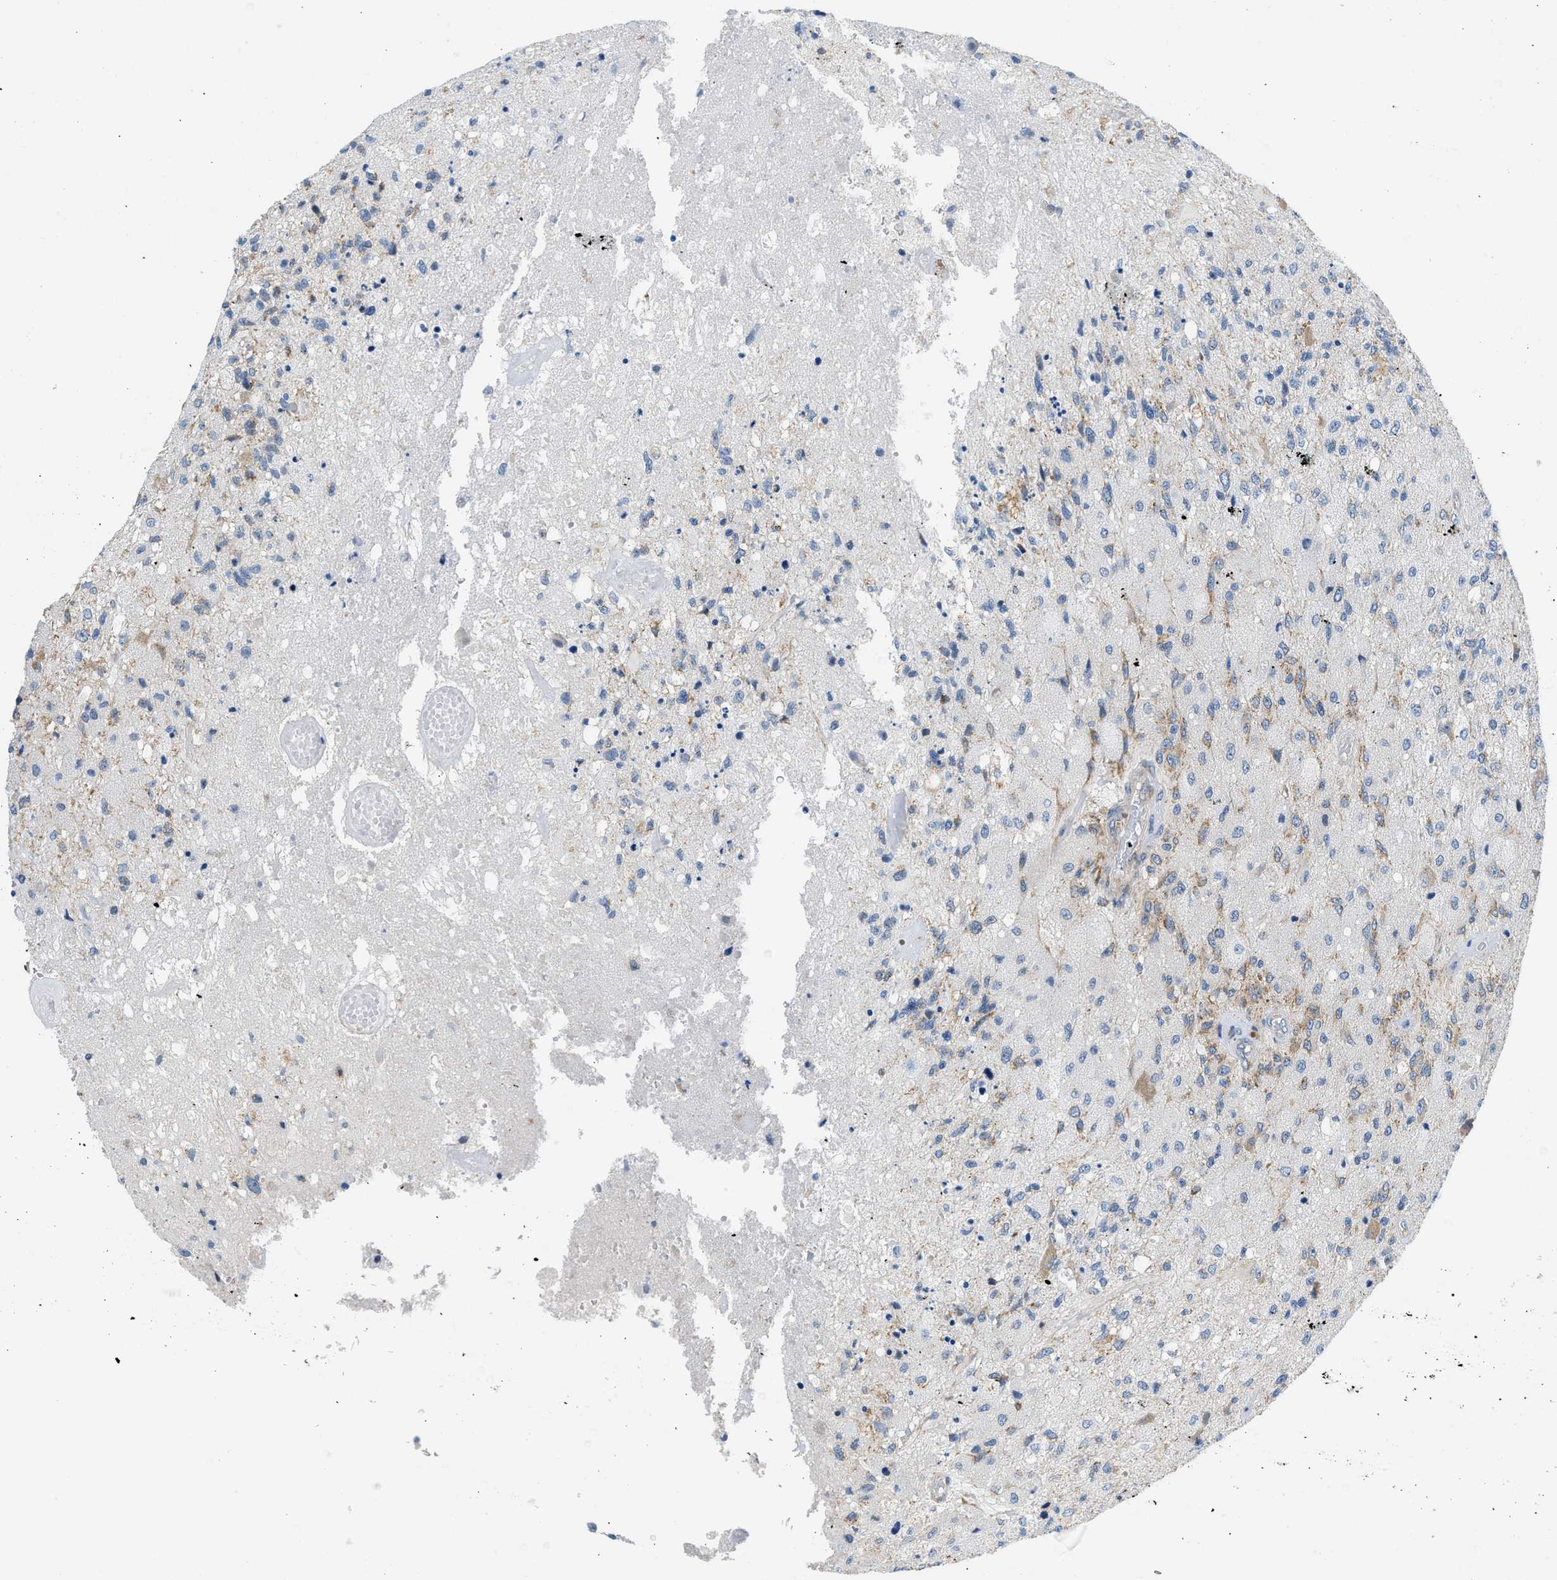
{"staining": {"intensity": "moderate", "quantity": "<25%", "location": "cytoplasmic/membranous"}, "tissue": "glioma", "cell_type": "Tumor cells", "image_type": "cancer", "snomed": [{"axis": "morphology", "description": "Normal tissue, NOS"}, {"axis": "morphology", "description": "Glioma, malignant, High grade"}, {"axis": "topography", "description": "Cerebral cortex"}], "caption": "IHC (DAB (3,3'-diaminobenzidine)) staining of human malignant glioma (high-grade) exhibits moderate cytoplasmic/membranous protein expression in approximately <25% of tumor cells.", "gene": "CAMKK2", "patient": {"sex": "male", "age": 77}}